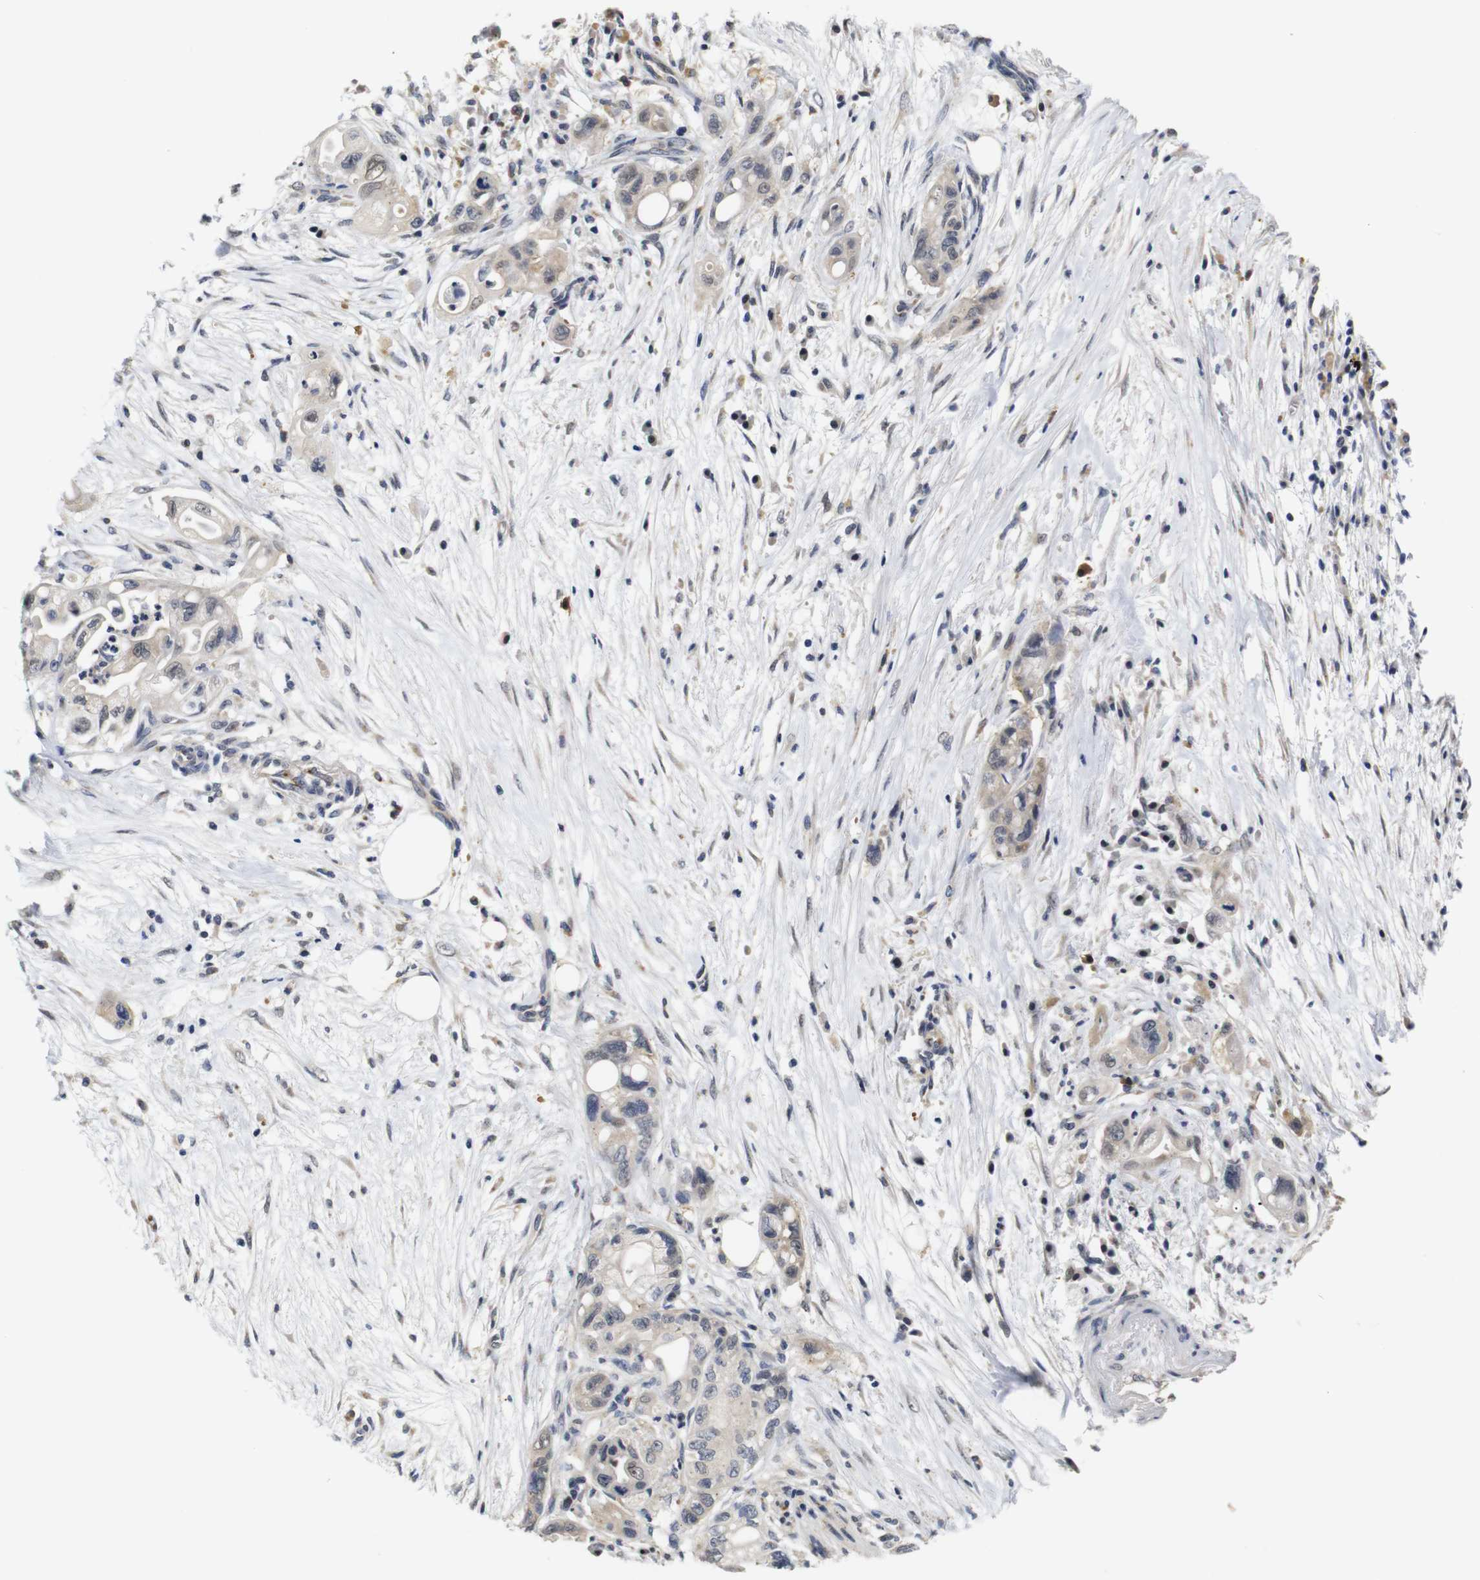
{"staining": {"intensity": "weak", "quantity": "<25%", "location": "cytoplasmic/membranous,nuclear"}, "tissue": "pancreatic cancer", "cell_type": "Tumor cells", "image_type": "cancer", "snomed": [{"axis": "morphology", "description": "Normal tissue, NOS"}, {"axis": "topography", "description": "Pancreas"}], "caption": "Pancreatic cancer stained for a protein using IHC exhibits no positivity tumor cells.", "gene": "FURIN", "patient": {"sex": "male", "age": 42}}